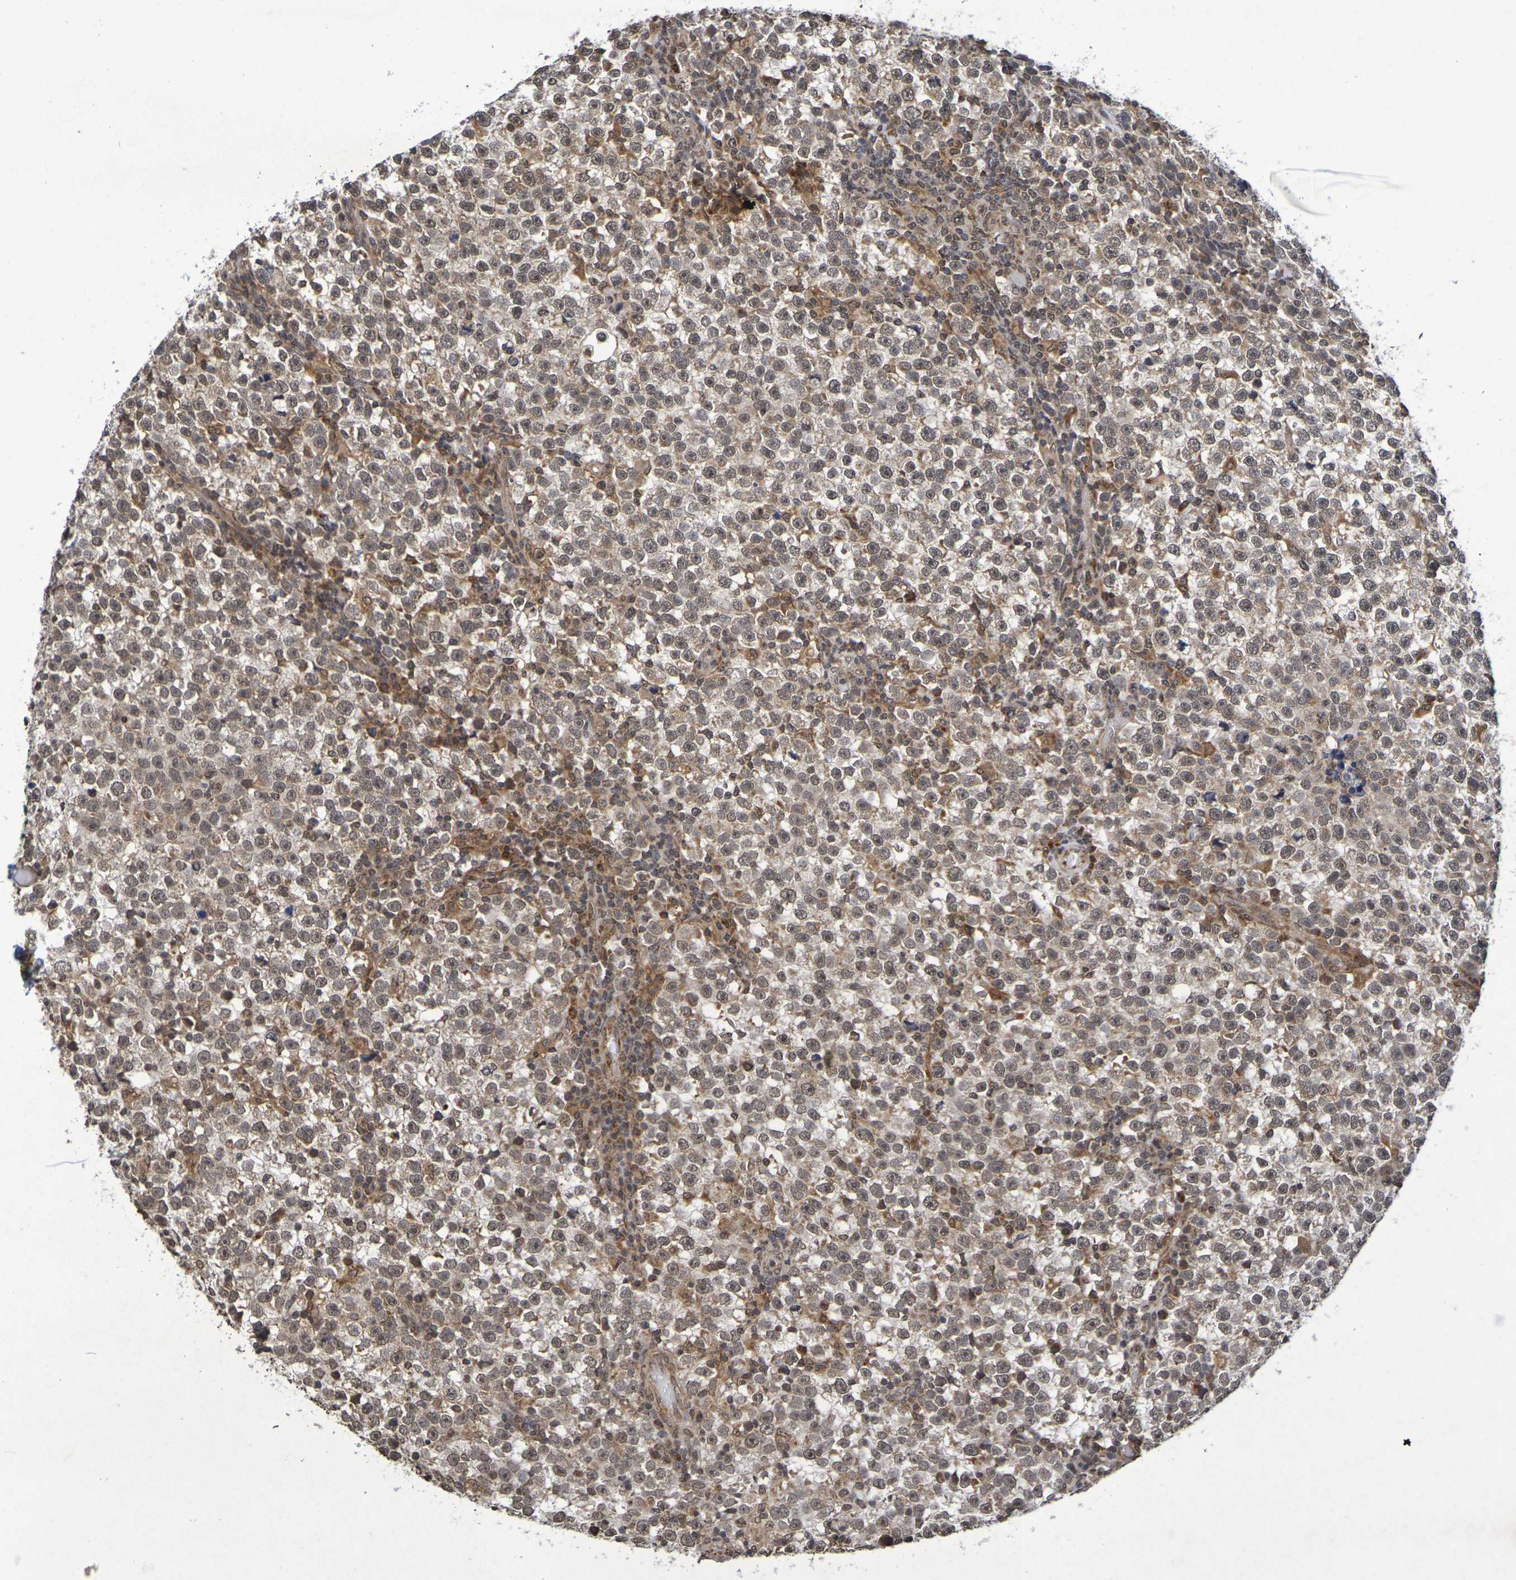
{"staining": {"intensity": "moderate", "quantity": ">75%", "location": "cytoplasmic/membranous,nuclear"}, "tissue": "testis cancer", "cell_type": "Tumor cells", "image_type": "cancer", "snomed": [{"axis": "morphology", "description": "Seminoma, NOS"}, {"axis": "topography", "description": "Testis"}], "caption": "Tumor cells exhibit medium levels of moderate cytoplasmic/membranous and nuclear expression in approximately >75% of cells in testis cancer.", "gene": "GUCY1A2", "patient": {"sex": "male", "age": 43}}